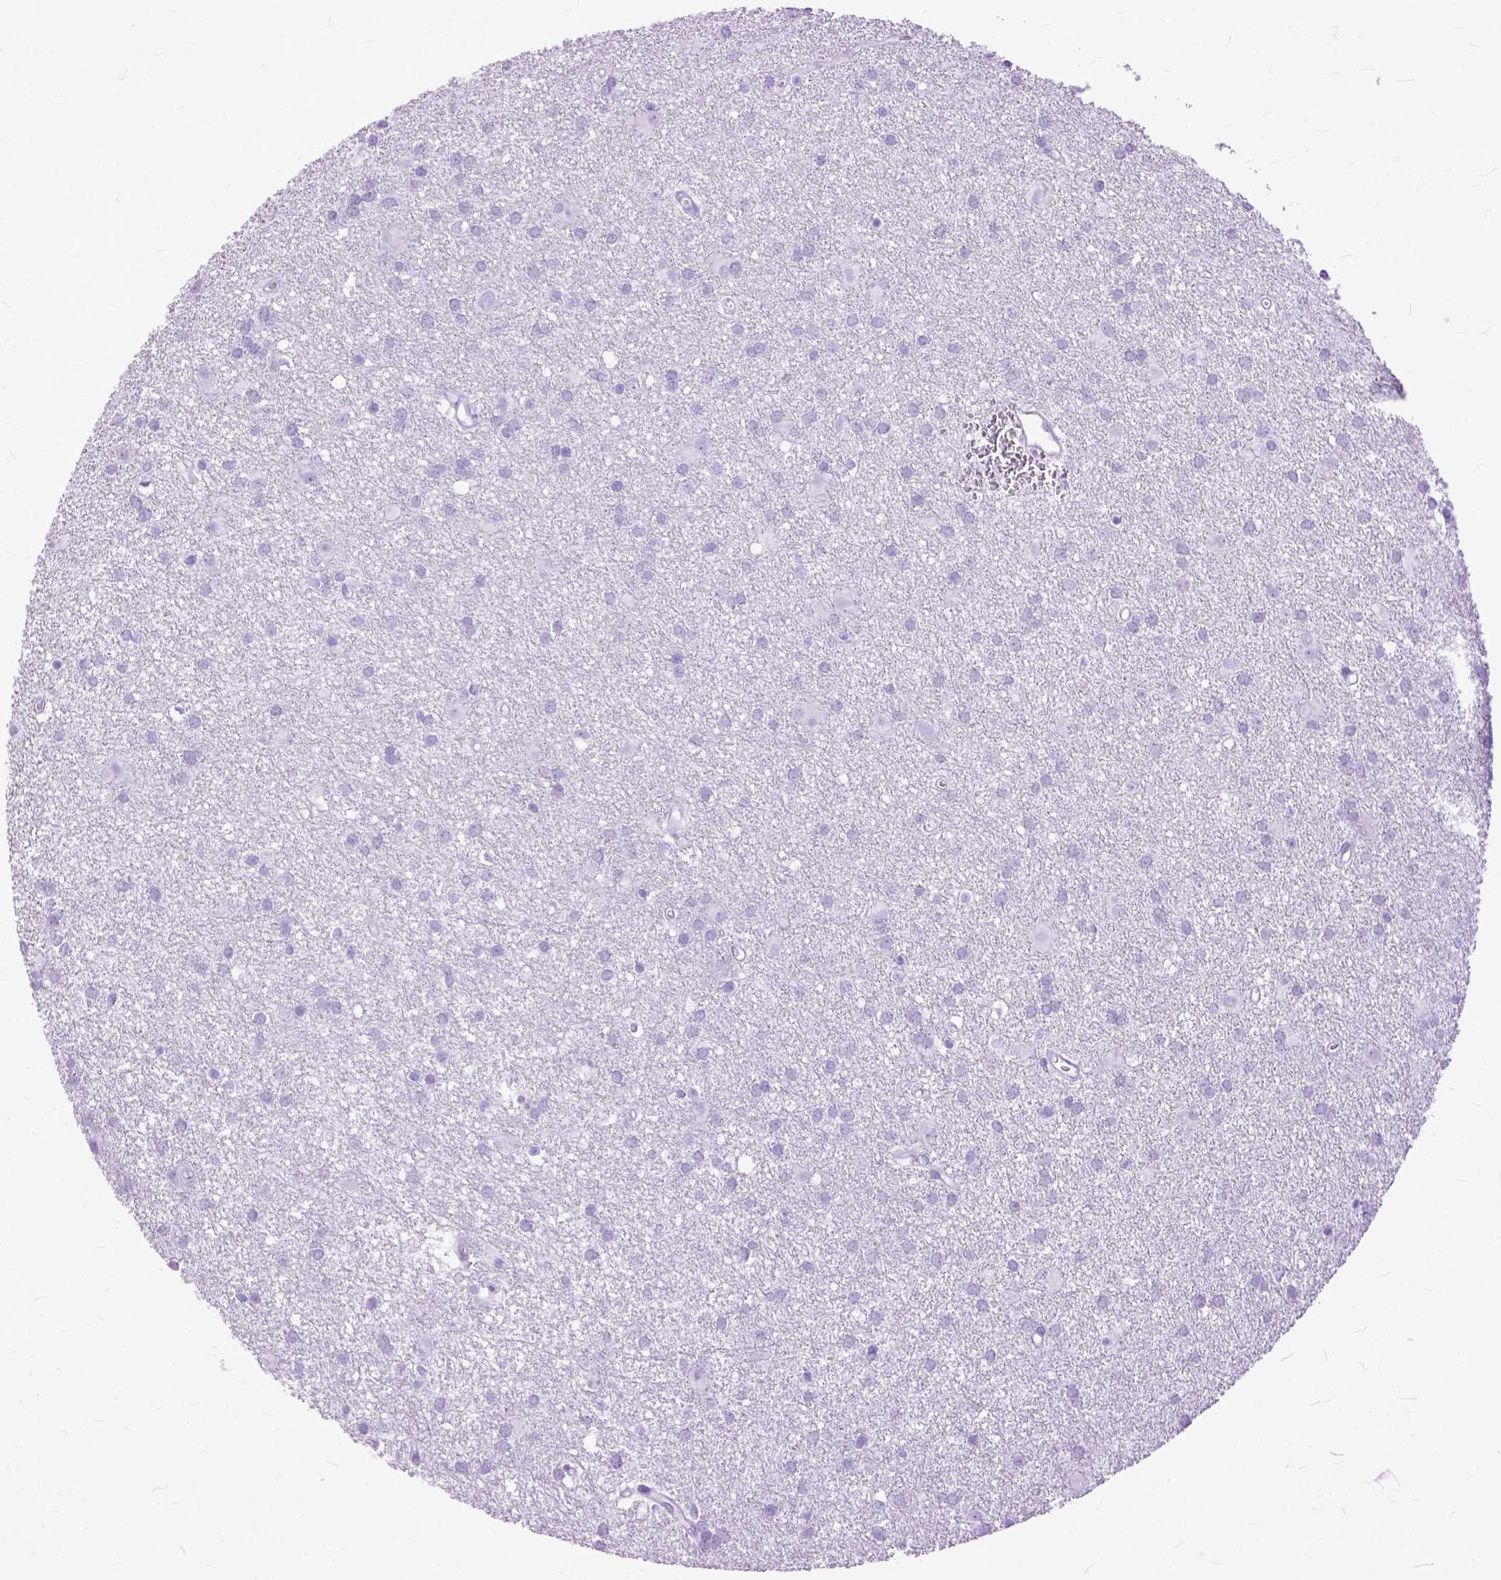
{"staining": {"intensity": "negative", "quantity": "none", "location": "none"}, "tissue": "glioma", "cell_type": "Tumor cells", "image_type": "cancer", "snomed": [{"axis": "morphology", "description": "Glioma, malignant, Low grade"}, {"axis": "topography", "description": "Brain"}], "caption": "A high-resolution image shows immunohistochemistry (IHC) staining of glioma, which reveals no significant expression in tumor cells.", "gene": "GNGT1", "patient": {"sex": "male", "age": 58}}